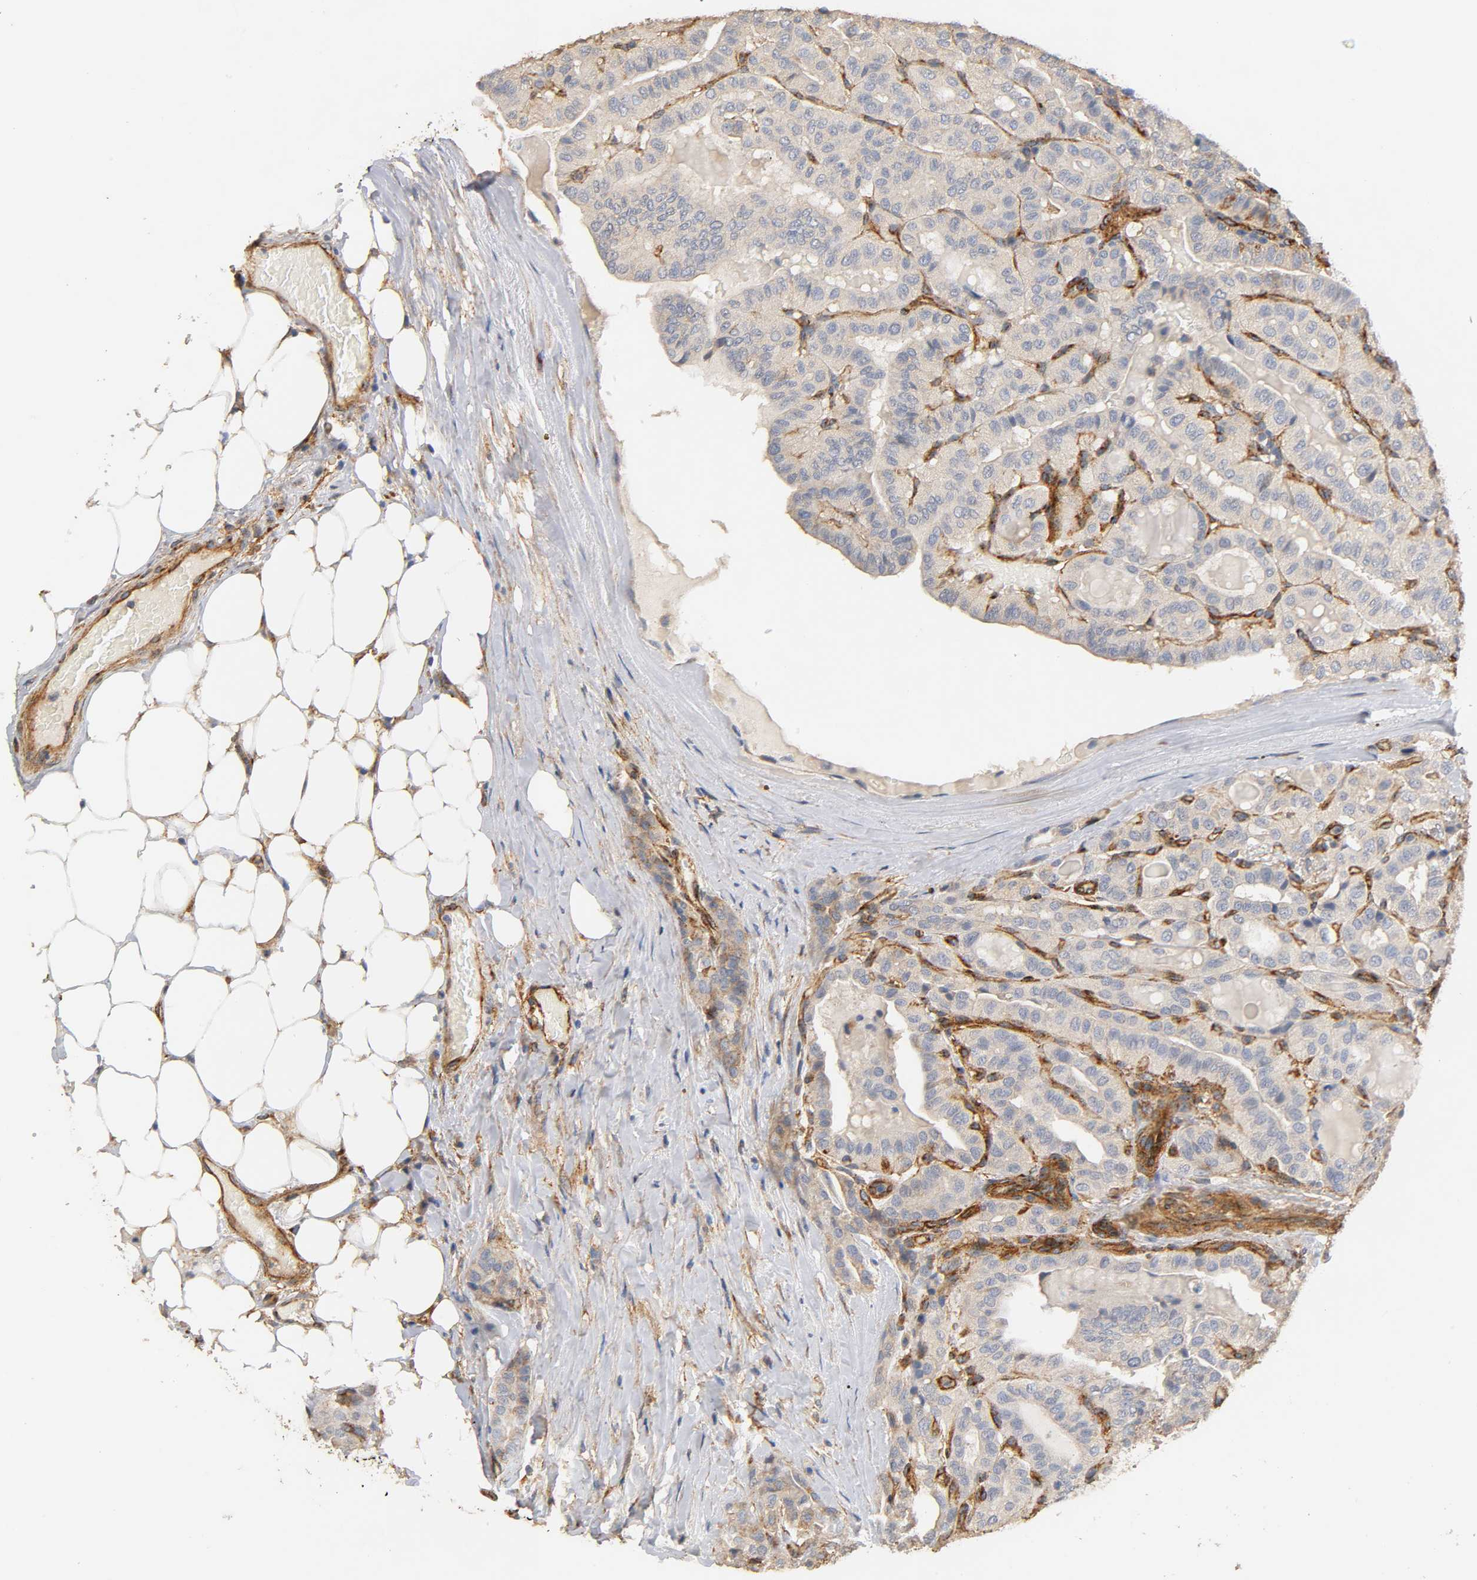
{"staining": {"intensity": "weak", "quantity": "<25%", "location": "cytoplasmic/membranous"}, "tissue": "thyroid cancer", "cell_type": "Tumor cells", "image_type": "cancer", "snomed": [{"axis": "morphology", "description": "Papillary adenocarcinoma, NOS"}, {"axis": "topography", "description": "Thyroid gland"}], "caption": "Immunohistochemistry (IHC) of human thyroid papillary adenocarcinoma demonstrates no positivity in tumor cells. Nuclei are stained in blue.", "gene": "IFITM3", "patient": {"sex": "male", "age": 77}}